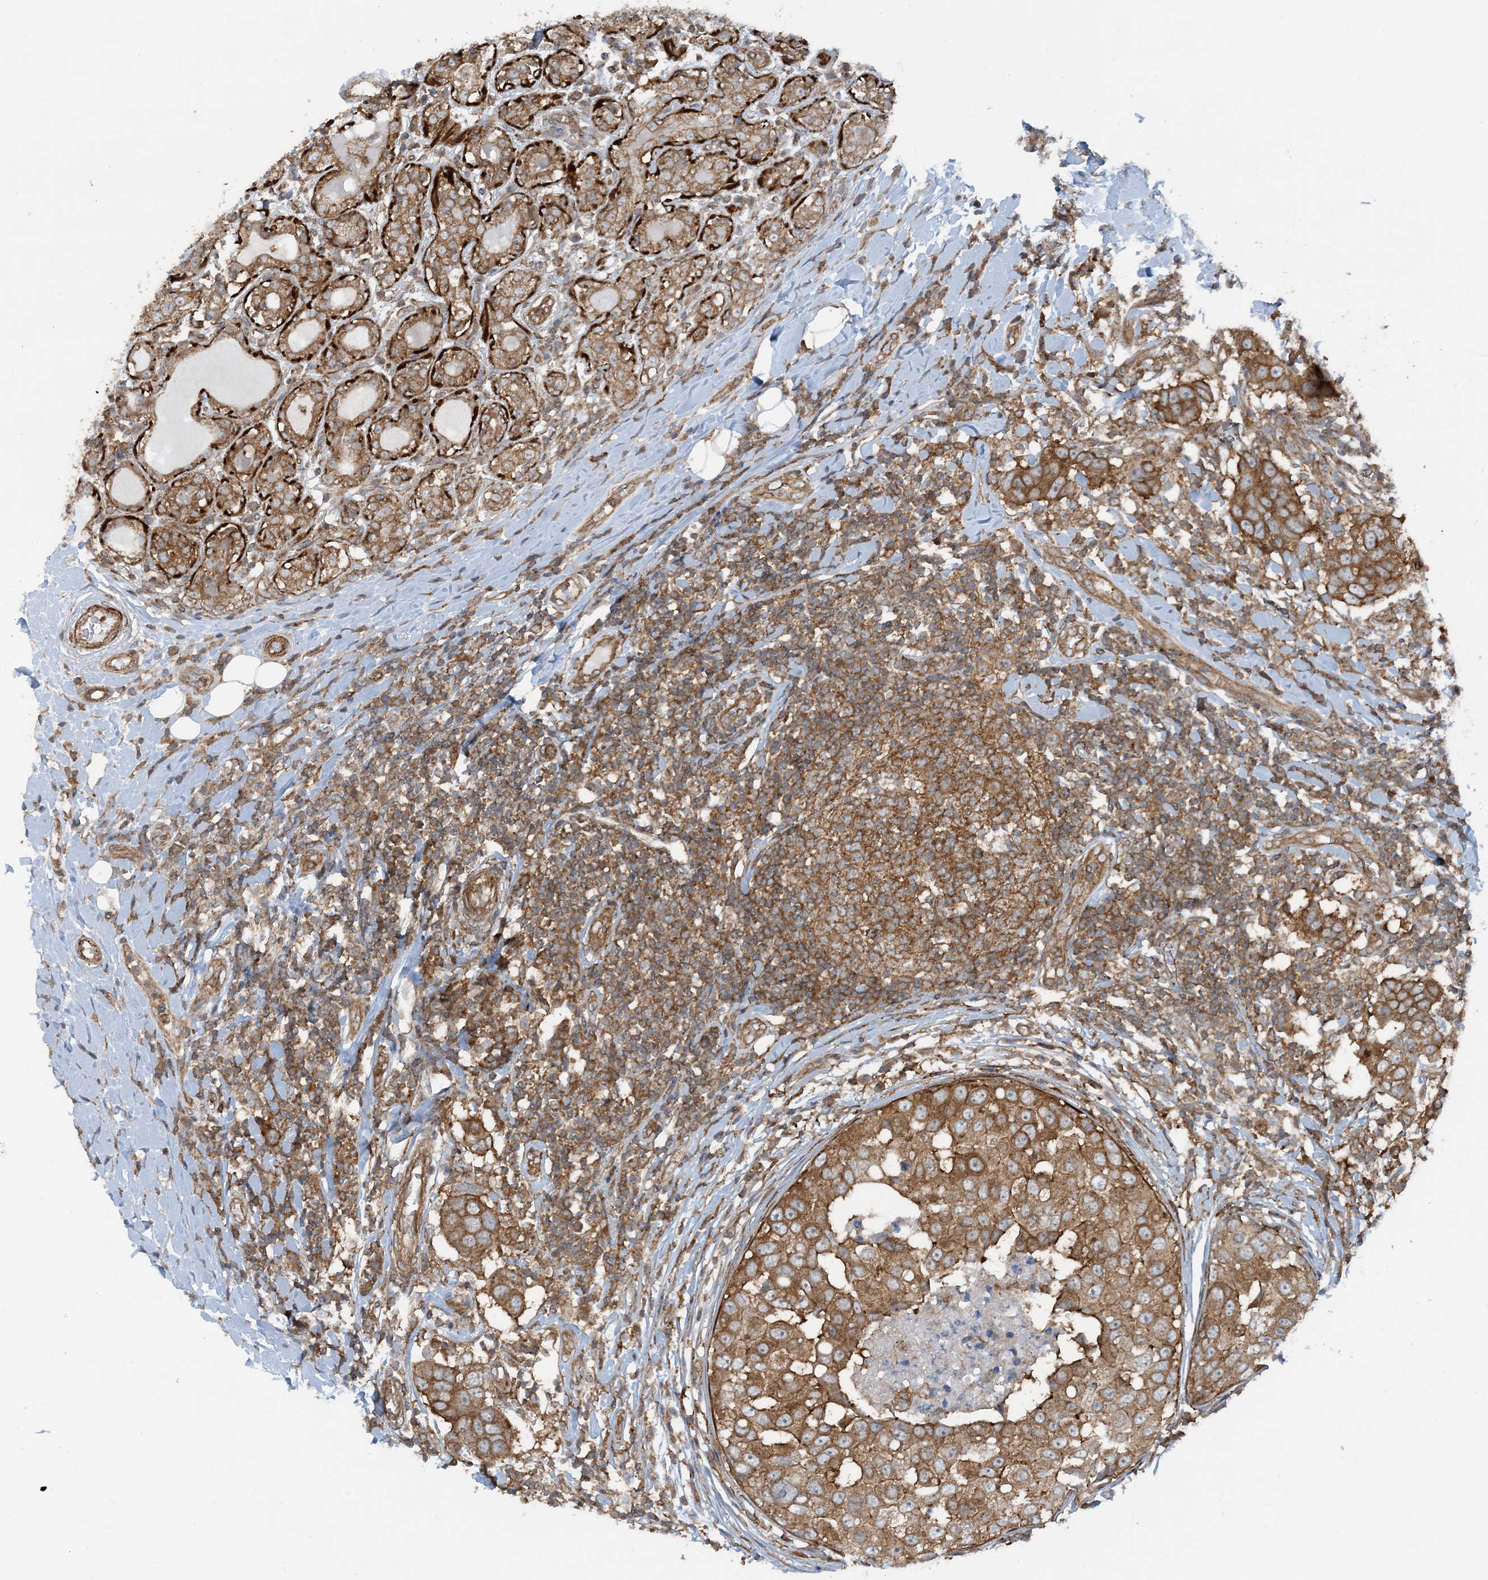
{"staining": {"intensity": "moderate", "quantity": ">75%", "location": "cytoplasmic/membranous"}, "tissue": "breast cancer", "cell_type": "Tumor cells", "image_type": "cancer", "snomed": [{"axis": "morphology", "description": "Duct carcinoma"}, {"axis": "topography", "description": "Breast"}], "caption": "Human breast cancer (intraductal carcinoma) stained with a brown dye demonstrates moderate cytoplasmic/membranous positive positivity in about >75% of tumor cells.", "gene": "STAM2", "patient": {"sex": "female", "age": 27}}